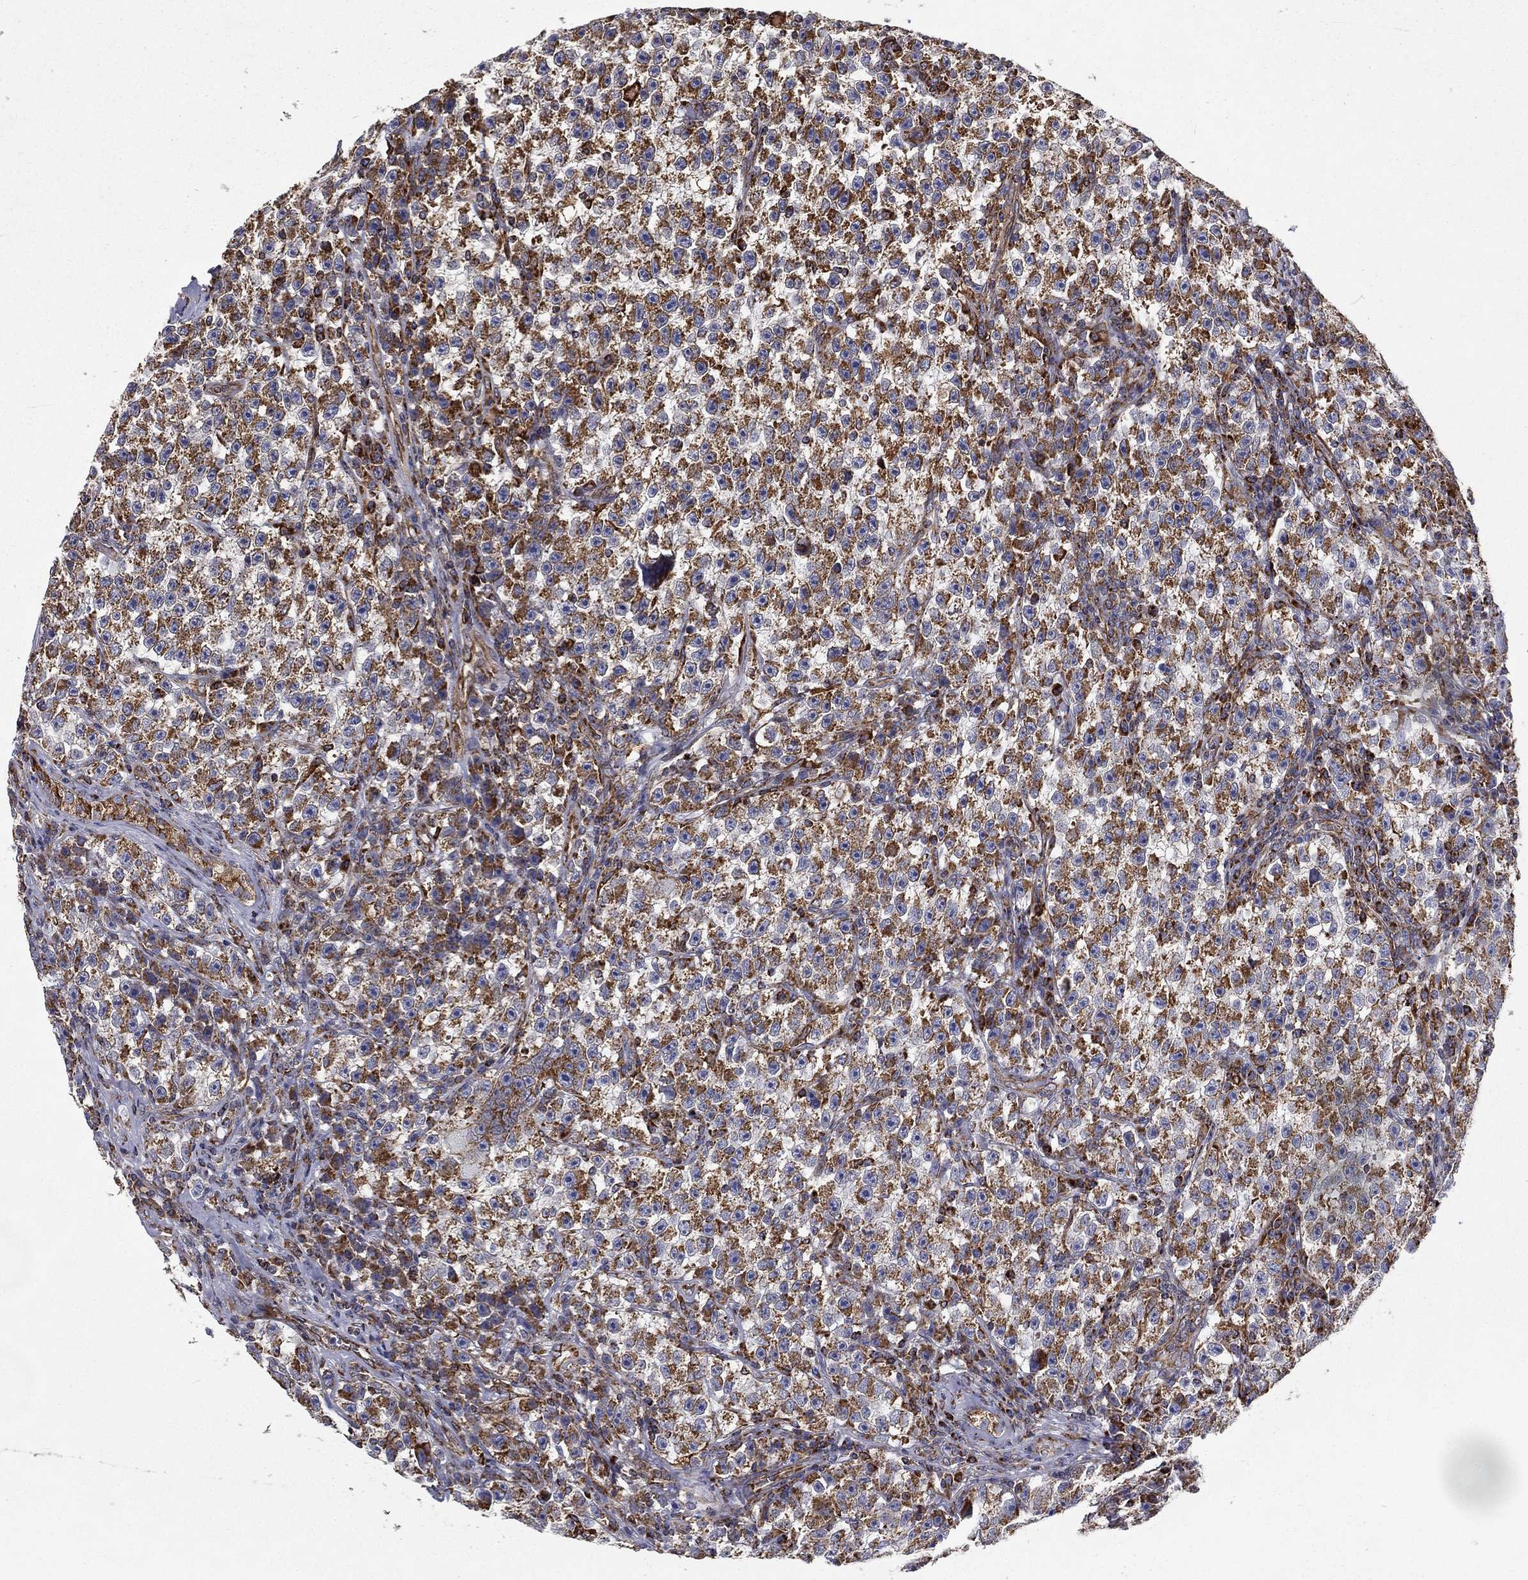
{"staining": {"intensity": "strong", "quantity": "25%-75%", "location": "cytoplasmic/membranous"}, "tissue": "testis cancer", "cell_type": "Tumor cells", "image_type": "cancer", "snomed": [{"axis": "morphology", "description": "Seminoma, NOS"}, {"axis": "topography", "description": "Testis"}], "caption": "The immunohistochemical stain labels strong cytoplasmic/membranous positivity in tumor cells of seminoma (testis) tissue.", "gene": "MT-CYB", "patient": {"sex": "male", "age": 22}}